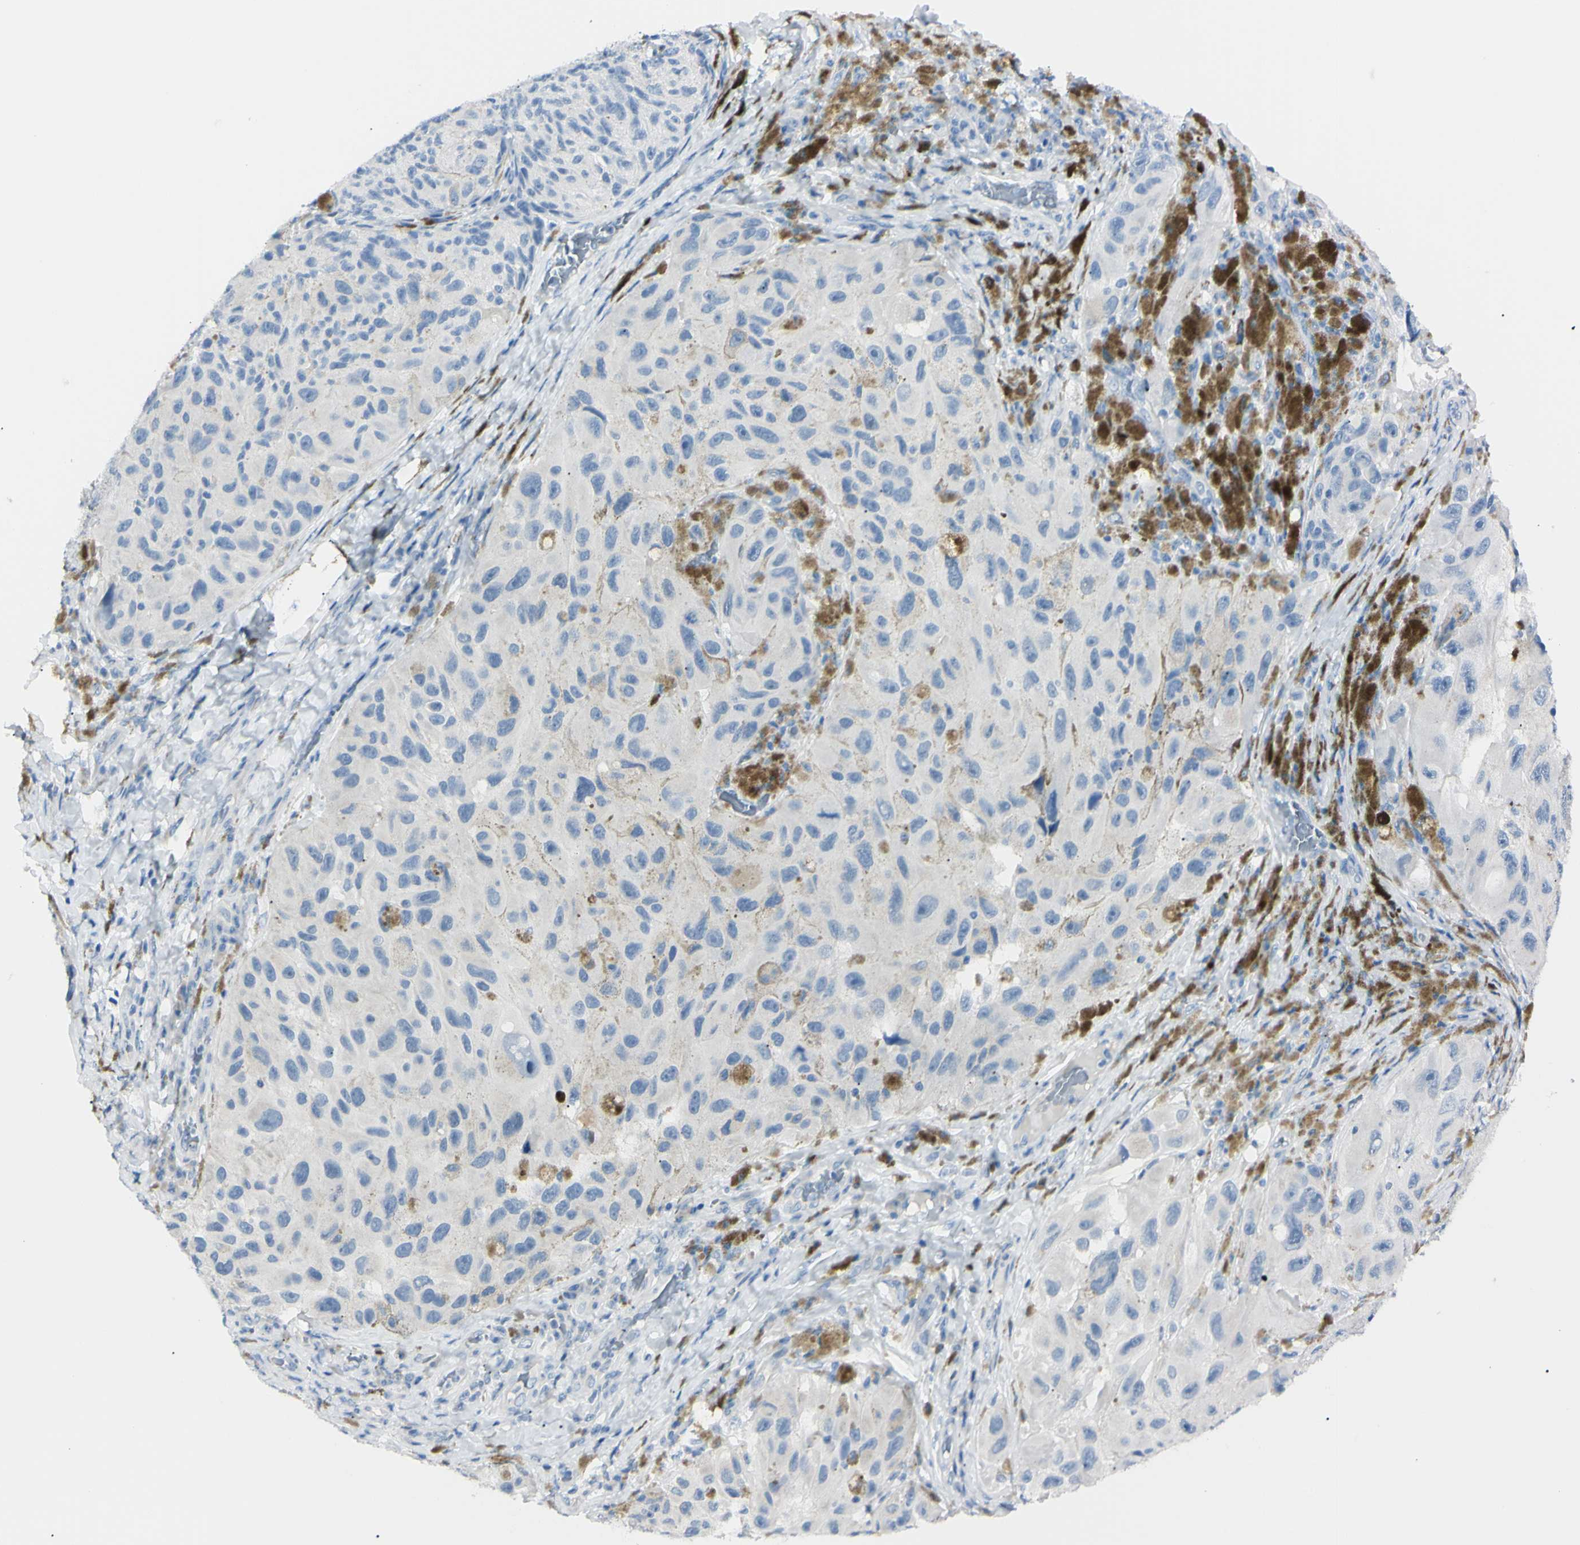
{"staining": {"intensity": "negative", "quantity": "none", "location": "none"}, "tissue": "melanoma", "cell_type": "Tumor cells", "image_type": "cancer", "snomed": [{"axis": "morphology", "description": "Malignant melanoma, NOS"}, {"axis": "topography", "description": "Skin"}], "caption": "Immunohistochemical staining of melanoma shows no significant staining in tumor cells.", "gene": "FOLH1", "patient": {"sex": "female", "age": 73}}